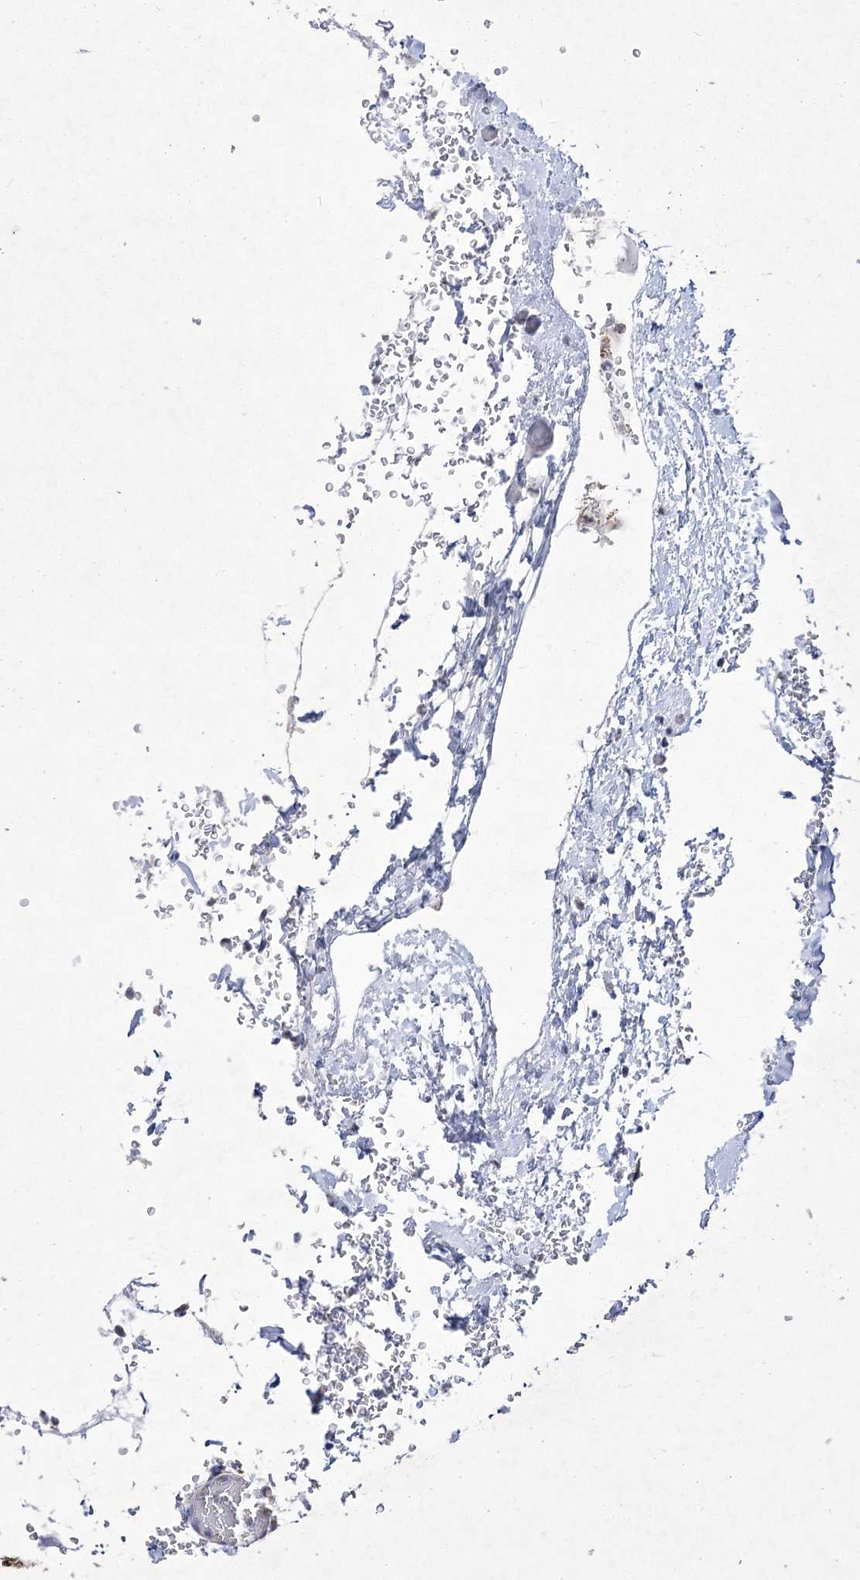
{"staining": {"intensity": "strong", "quantity": ">75%", "location": "cytoplasmic/membranous"}, "tissue": "stomach", "cell_type": "Glandular cells", "image_type": "normal", "snomed": [{"axis": "morphology", "description": "Normal tissue, NOS"}, {"axis": "topography", "description": "Stomach"}], "caption": "Glandular cells display high levels of strong cytoplasmic/membranous staining in about >75% of cells in unremarkable stomach.", "gene": "PDHB", "patient": {"sex": "male", "age": 42}}